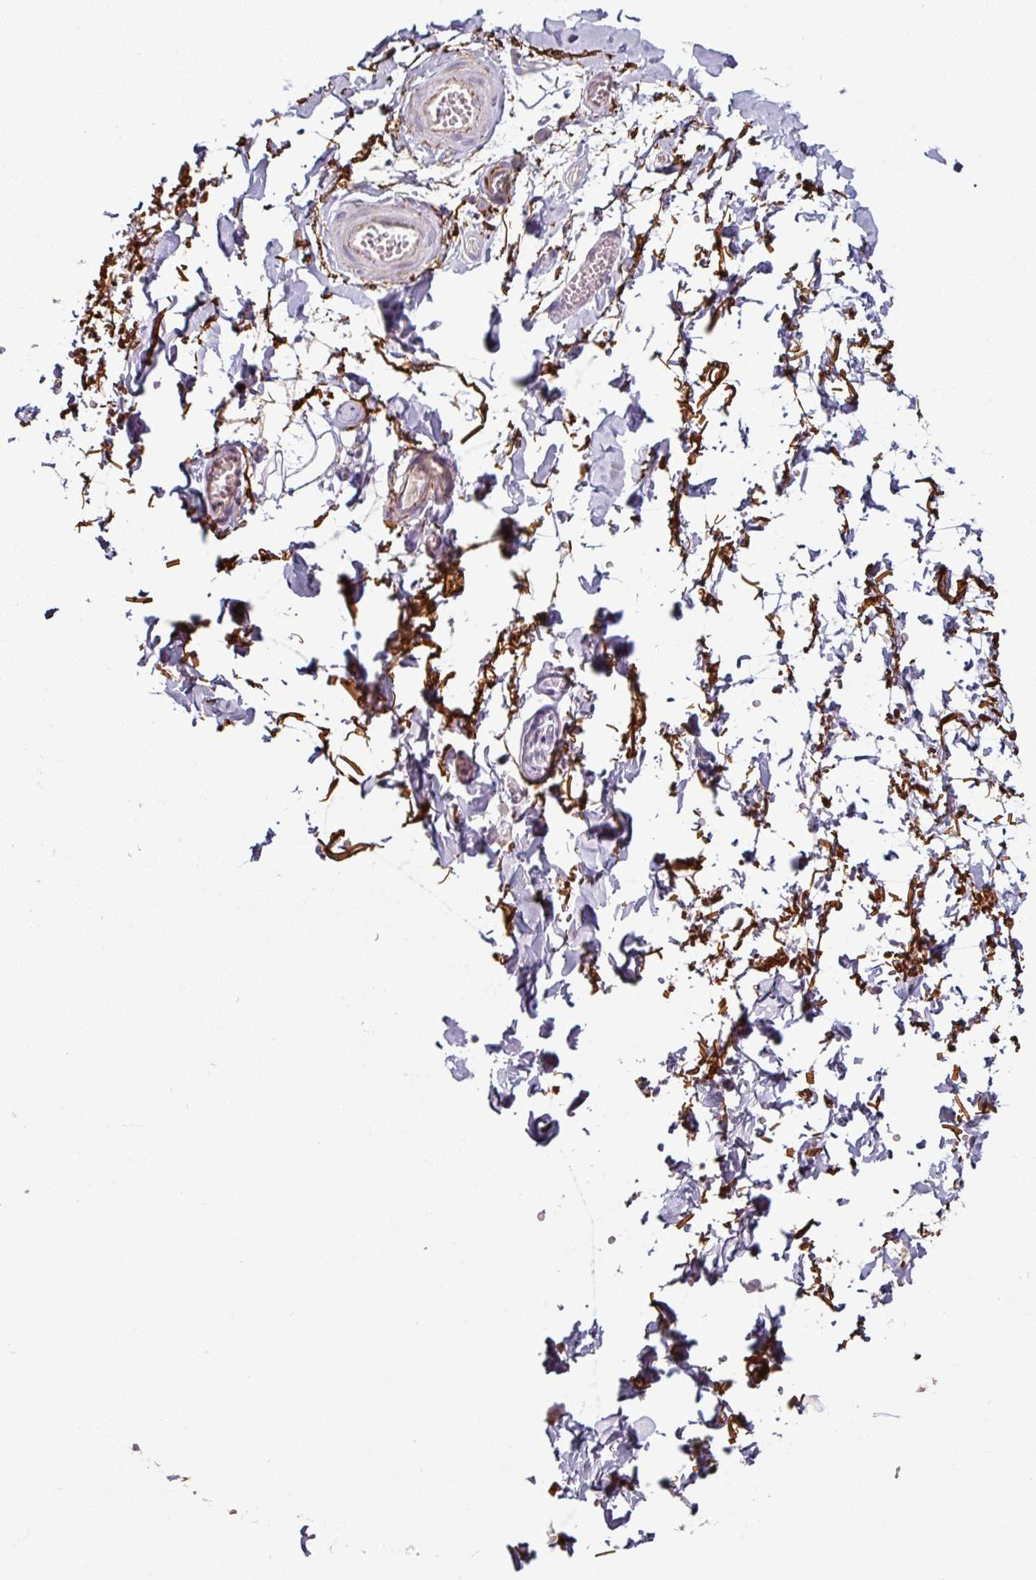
{"staining": {"intensity": "negative", "quantity": "none", "location": "none"}, "tissue": "adipose tissue", "cell_type": "Adipocytes", "image_type": "normal", "snomed": [{"axis": "morphology", "description": "Normal tissue, NOS"}, {"axis": "topography", "description": "Vulva"}, {"axis": "topography", "description": "Vagina"}, {"axis": "topography", "description": "Peripheral nerve tissue"}], "caption": "This is an immunohistochemistry (IHC) photomicrograph of unremarkable adipose tissue. There is no positivity in adipocytes.", "gene": "MTMR14", "patient": {"sex": "female", "age": 66}}